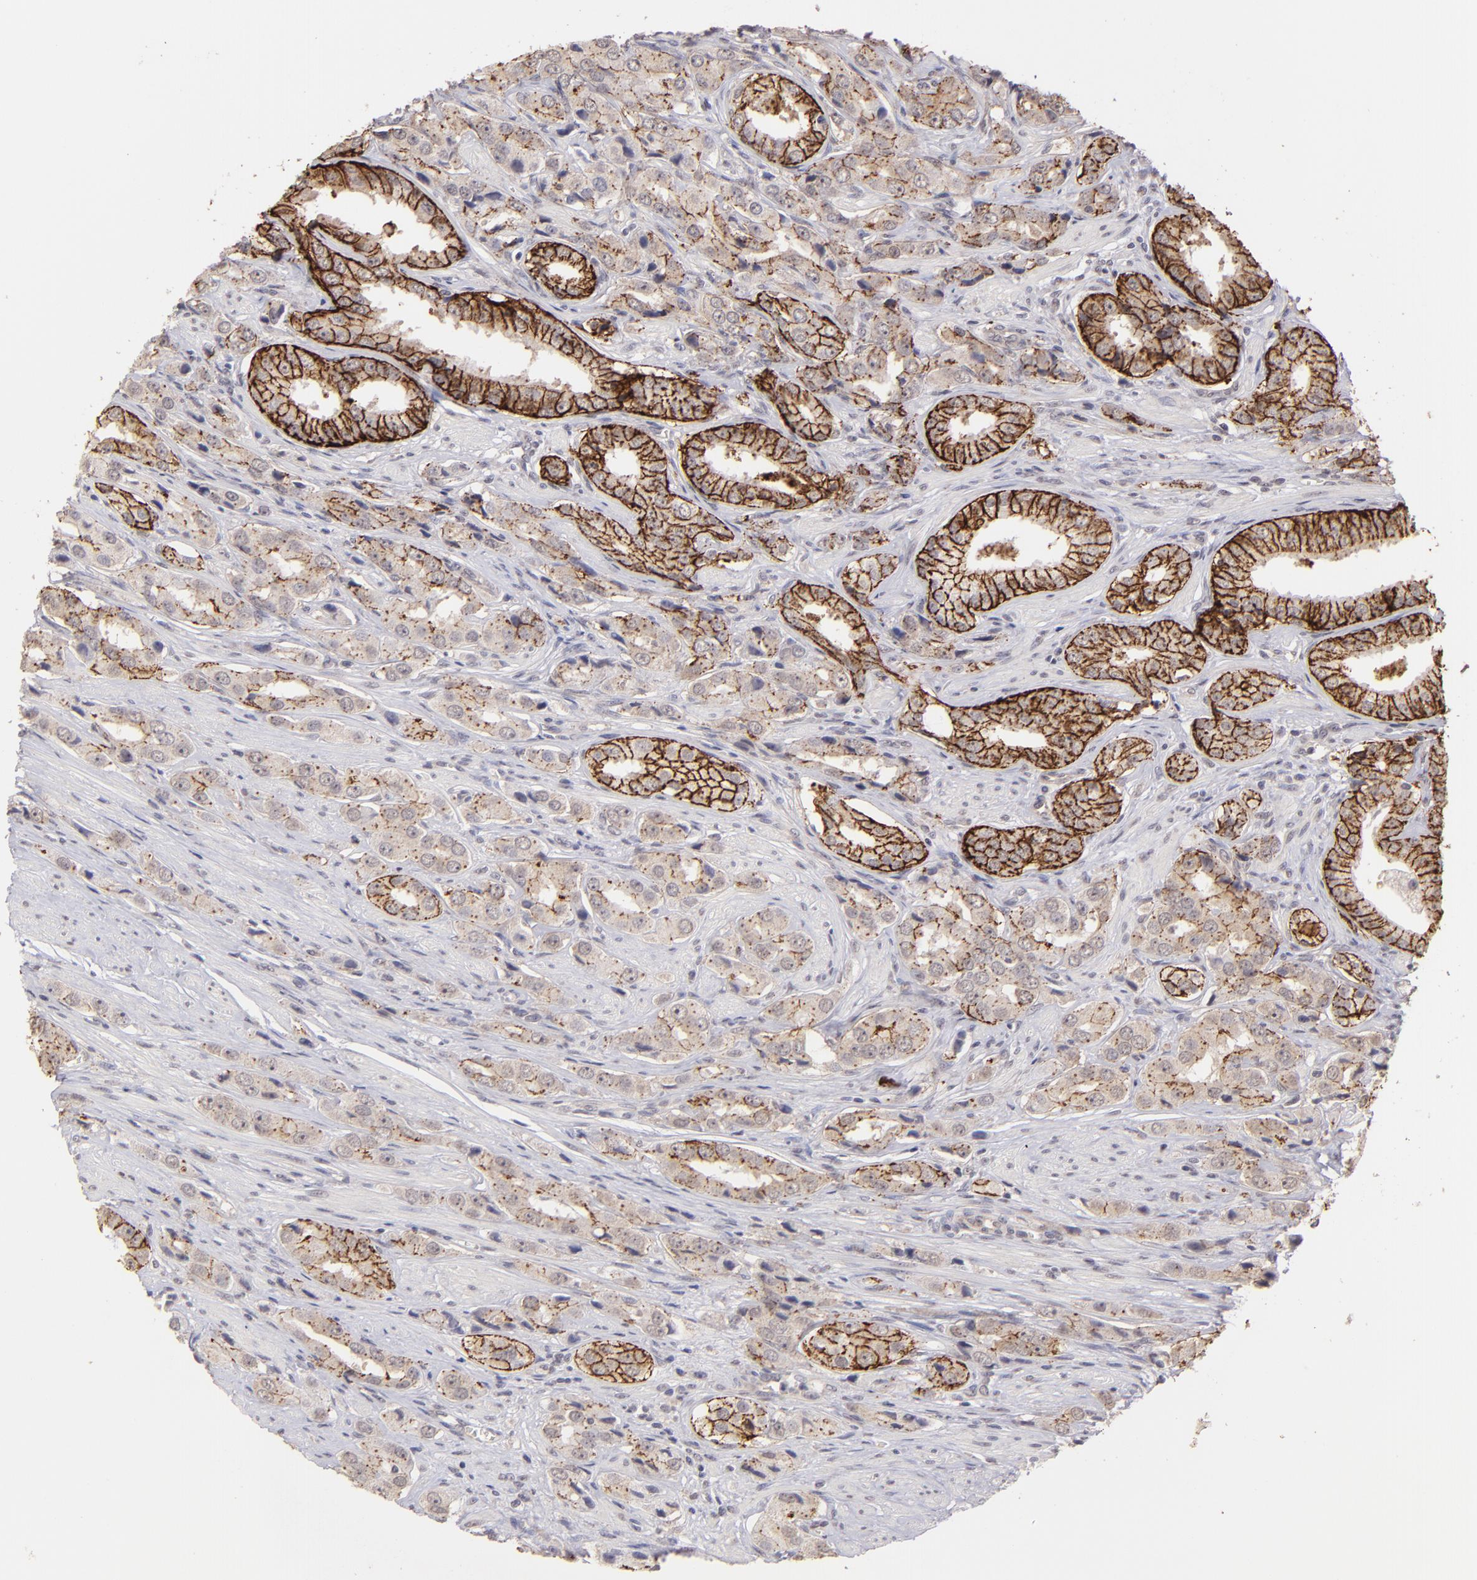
{"staining": {"intensity": "moderate", "quantity": ">75%", "location": "cytoplasmic/membranous"}, "tissue": "prostate cancer", "cell_type": "Tumor cells", "image_type": "cancer", "snomed": [{"axis": "morphology", "description": "Adenocarcinoma, Medium grade"}, {"axis": "topography", "description": "Prostate"}], "caption": "Immunohistochemistry (IHC) staining of prostate cancer (adenocarcinoma (medium-grade)), which displays medium levels of moderate cytoplasmic/membranous staining in about >75% of tumor cells indicating moderate cytoplasmic/membranous protein expression. The staining was performed using DAB (brown) for protein detection and nuclei were counterstained in hematoxylin (blue).", "gene": "CLDN1", "patient": {"sex": "male", "age": 53}}